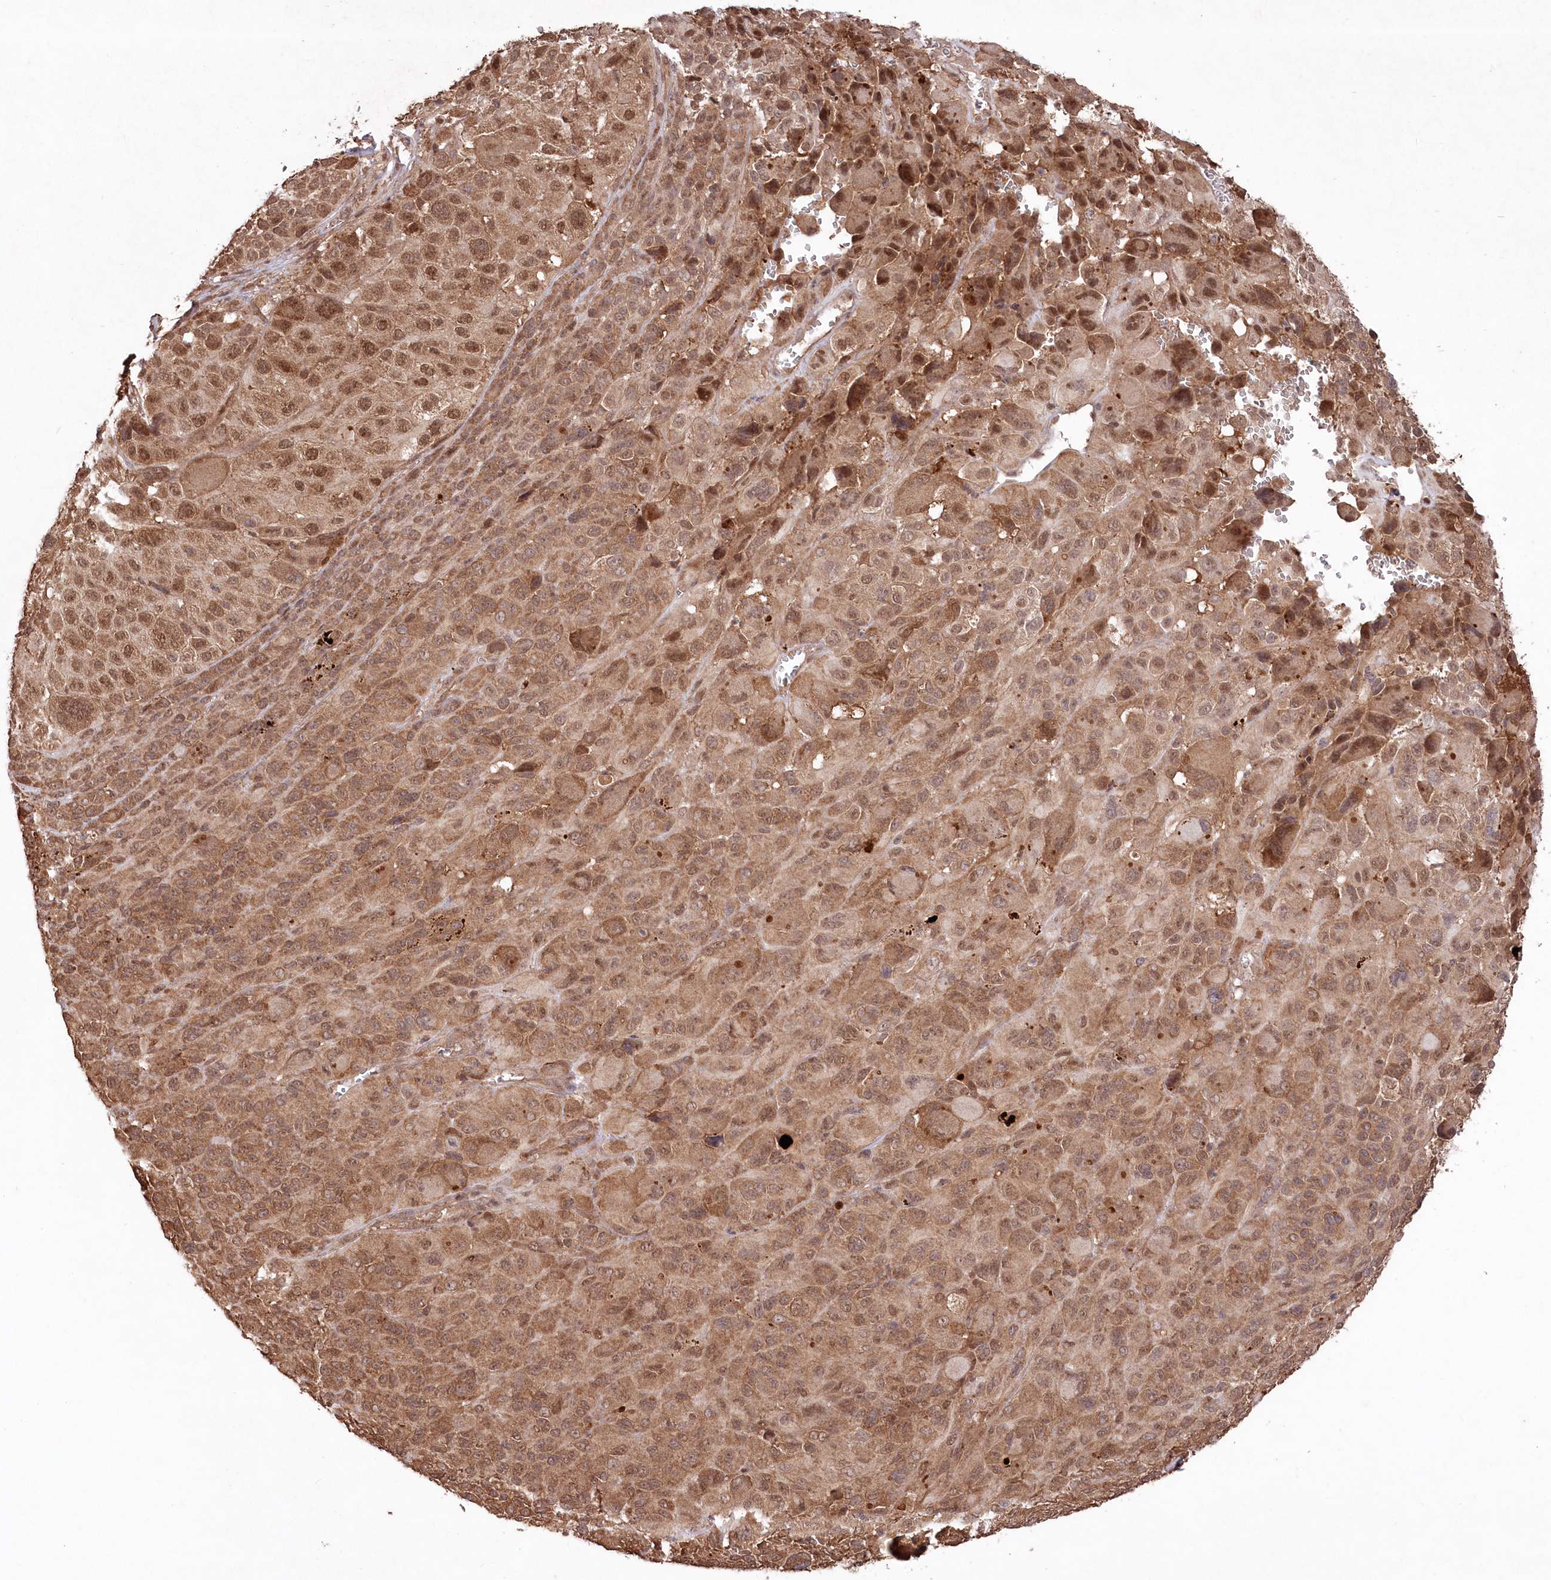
{"staining": {"intensity": "strong", "quantity": ">75%", "location": "cytoplasmic/membranous,nuclear"}, "tissue": "melanoma", "cell_type": "Tumor cells", "image_type": "cancer", "snomed": [{"axis": "morphology", "description": "Malignant melanoma, NOS"}, {"axis": "topography", "description": "Skin of trunk"}], "caption": "There is high levels of strong cytoplasmic/membranous and nuclear positivity in tumor cells of malignant melanoma, as demonstrated by immunohistochemical staining (brown color).", "gene": "PSMA1", "patient": {"sex": "male", "age": 71}}